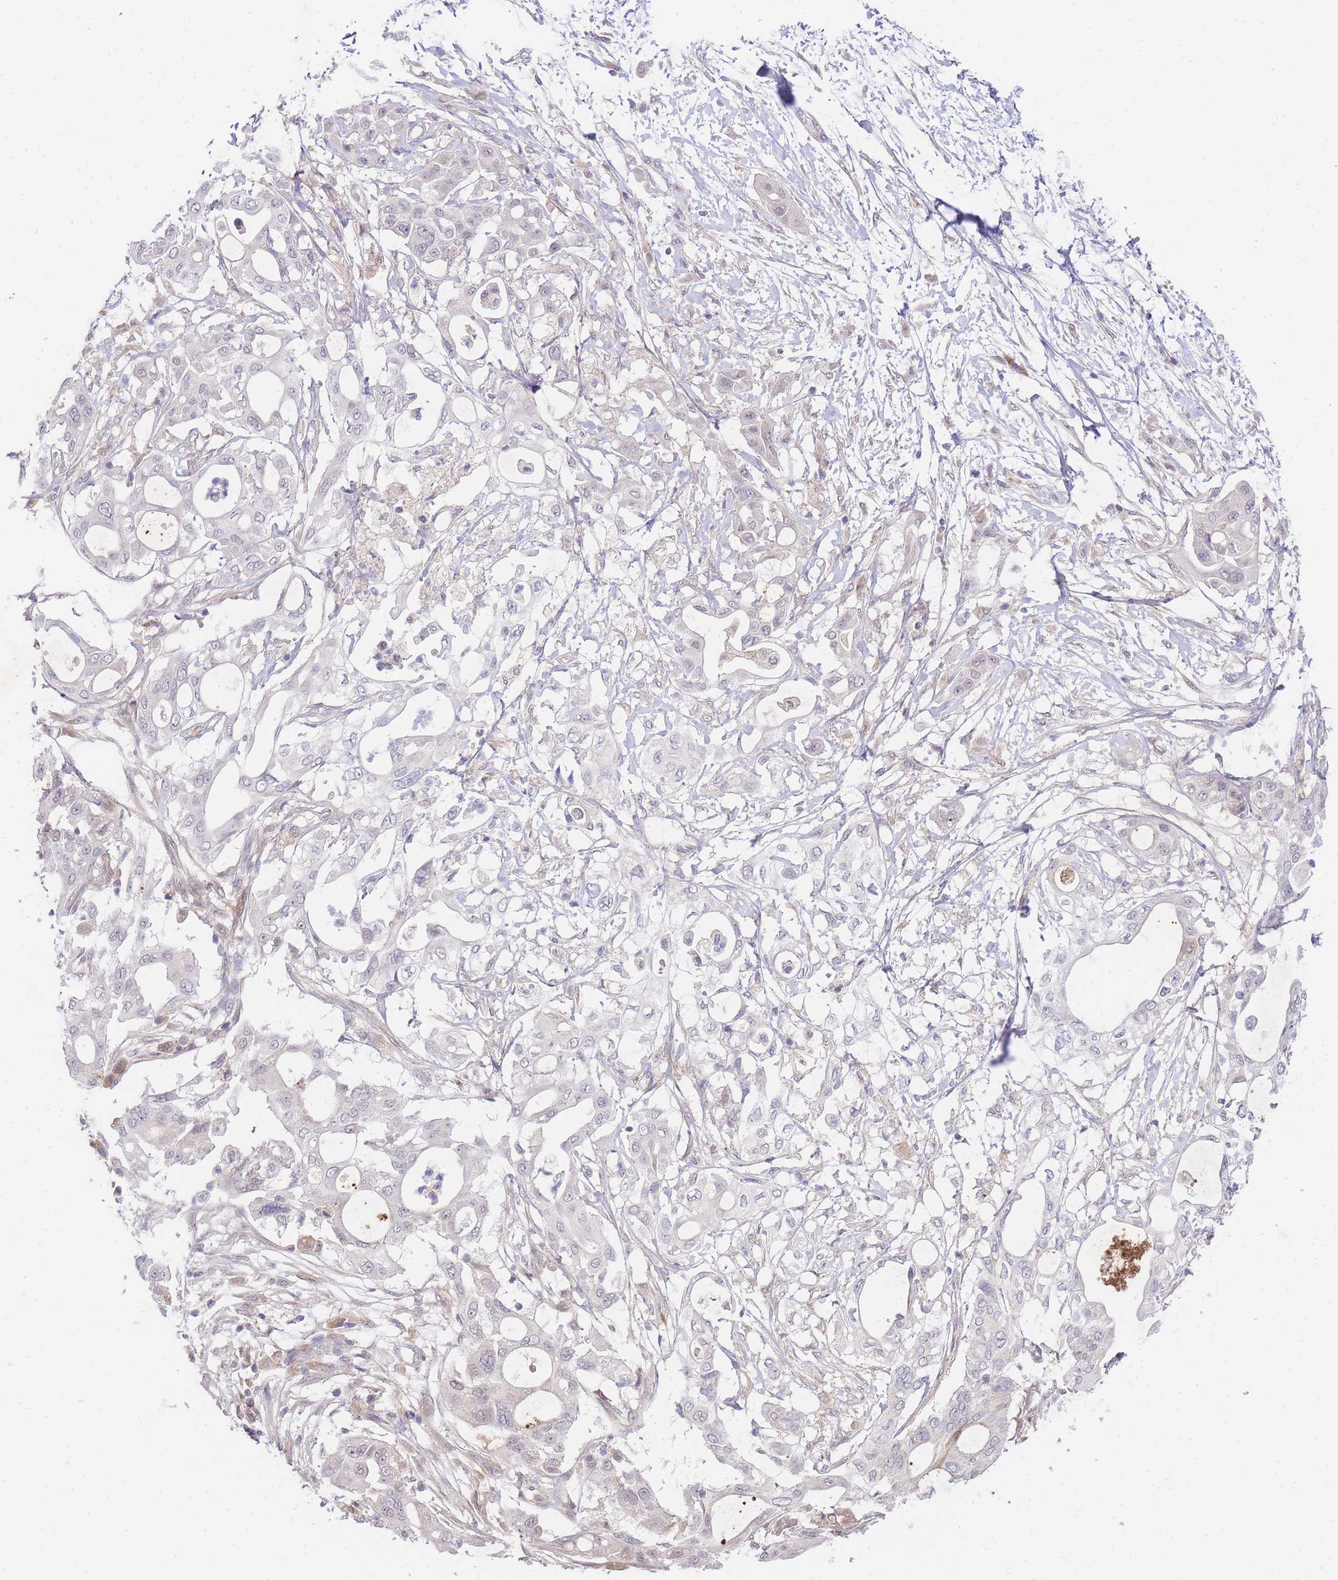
{"staining": {"intensity": "negative", "quantity": "none", "location": "none"}, "tissue": "pancreatic cancer", "cell_type": "Tumor cells", "image_type": "cancer", "snomed": [{"axis": "morphology", "description": "Adenocarcinoma, NOS"}, {"axis": "topography", "description": "Pancreas"}], "caption": "Human pancreatic cancer (adenocarcinoma) stained for a protein using immunohistochemistry (IHC) displays no positivity in tumor cells.", "gene": "SLC25A33", "patient": {"sex": "male", "age": 68}}